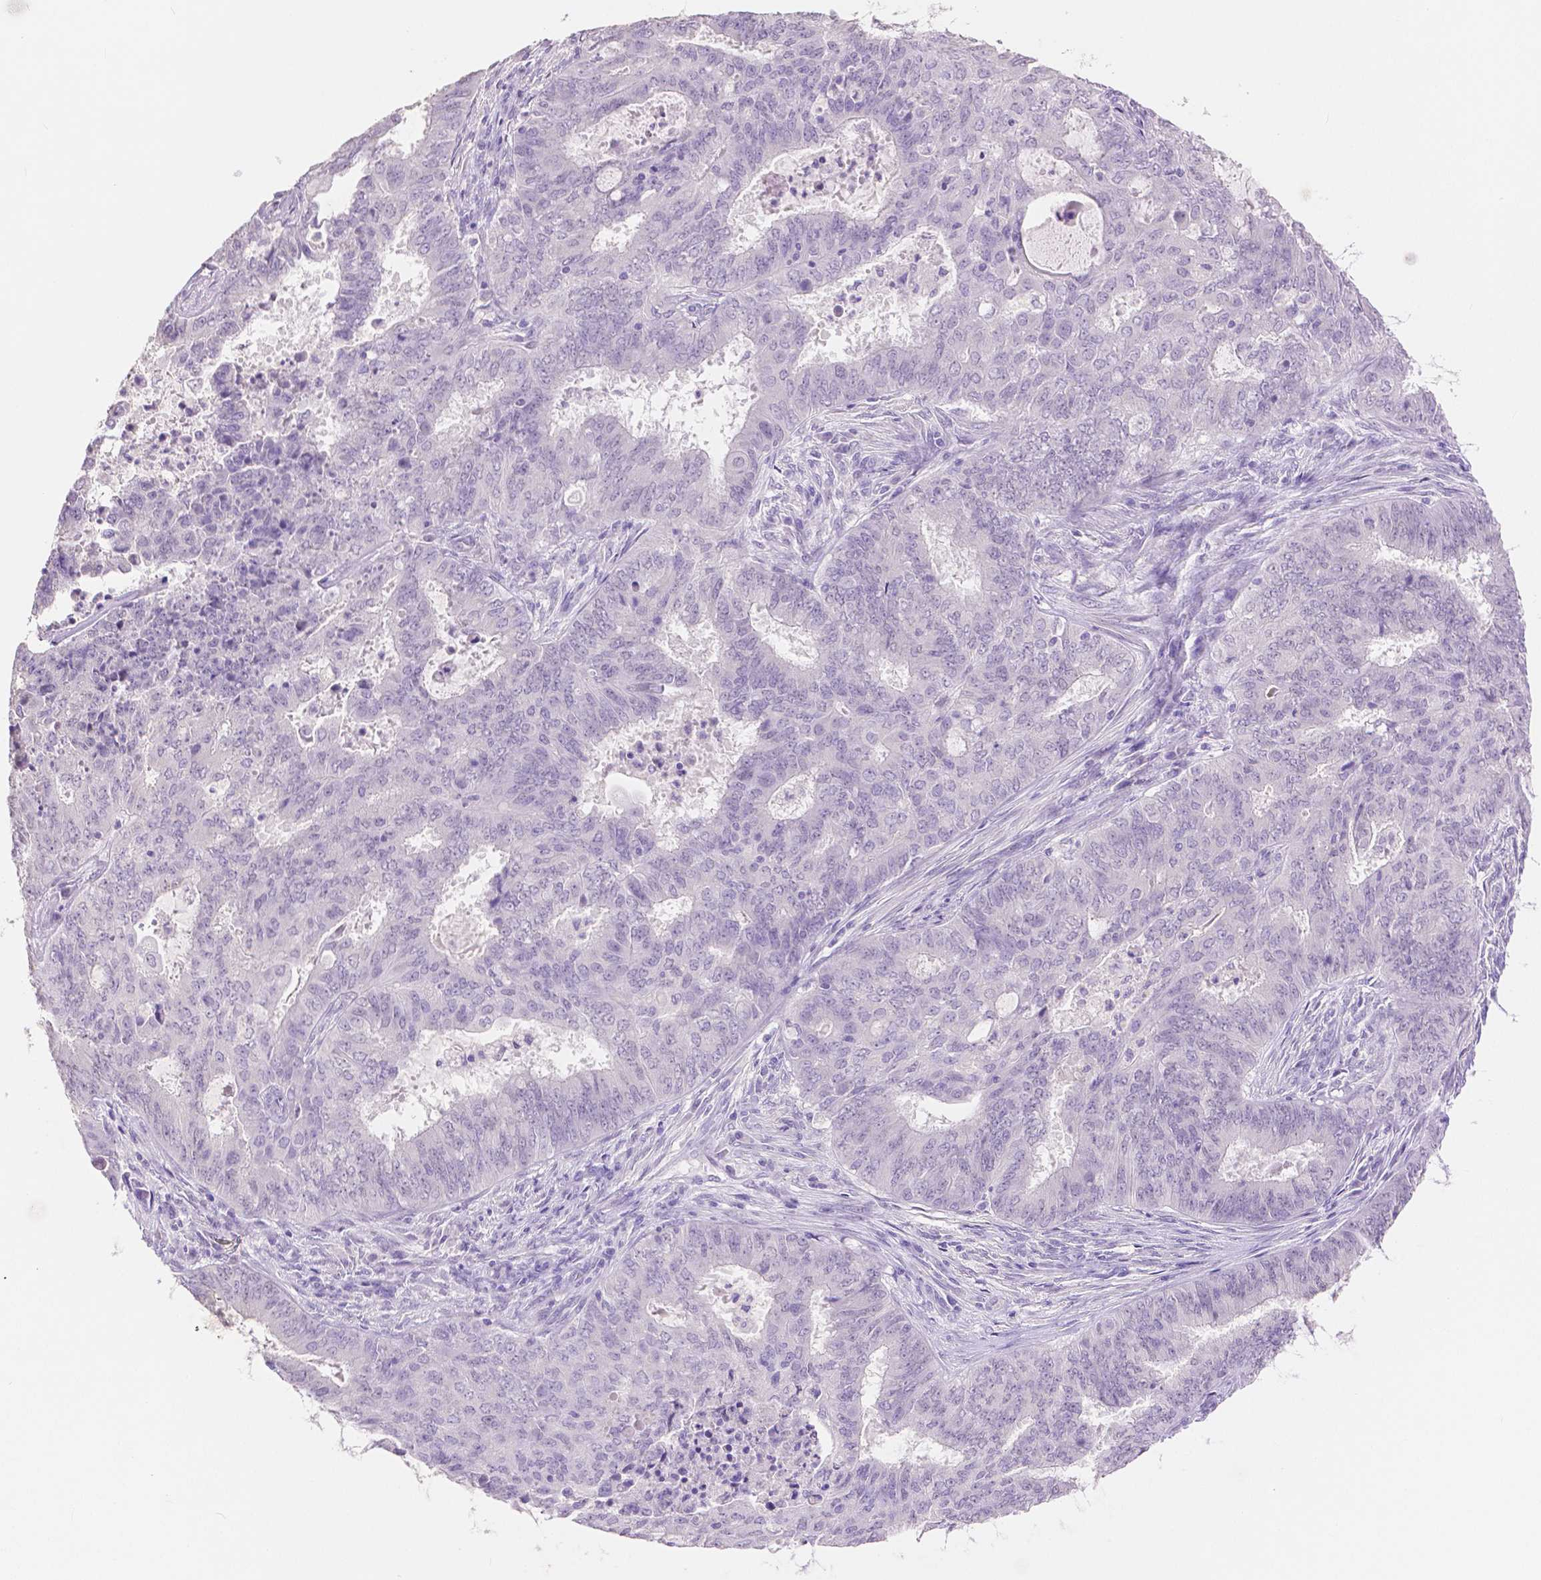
{"staining": {"intensity": "negative", "quantity": "none", "location": "none"}, "tissue": "endometrial cancer", "cell_type": "Tumor cells", "image_type": "cancer", "snomed": [{"axis": "morphology", "description": "Adenocarcinoma, NOS"}, {"axis": "topography", "description": "Endometrium"}], "caption": "Protein analysis of endometrial cancer (adenocarcinoma) displays no significant staining in tumor cells. (DAB immunohistochemistry (IHC) with hematoxylin counter stain).", "gene": "HNF1B", "patient": {"sex": "female", "age": 62}}